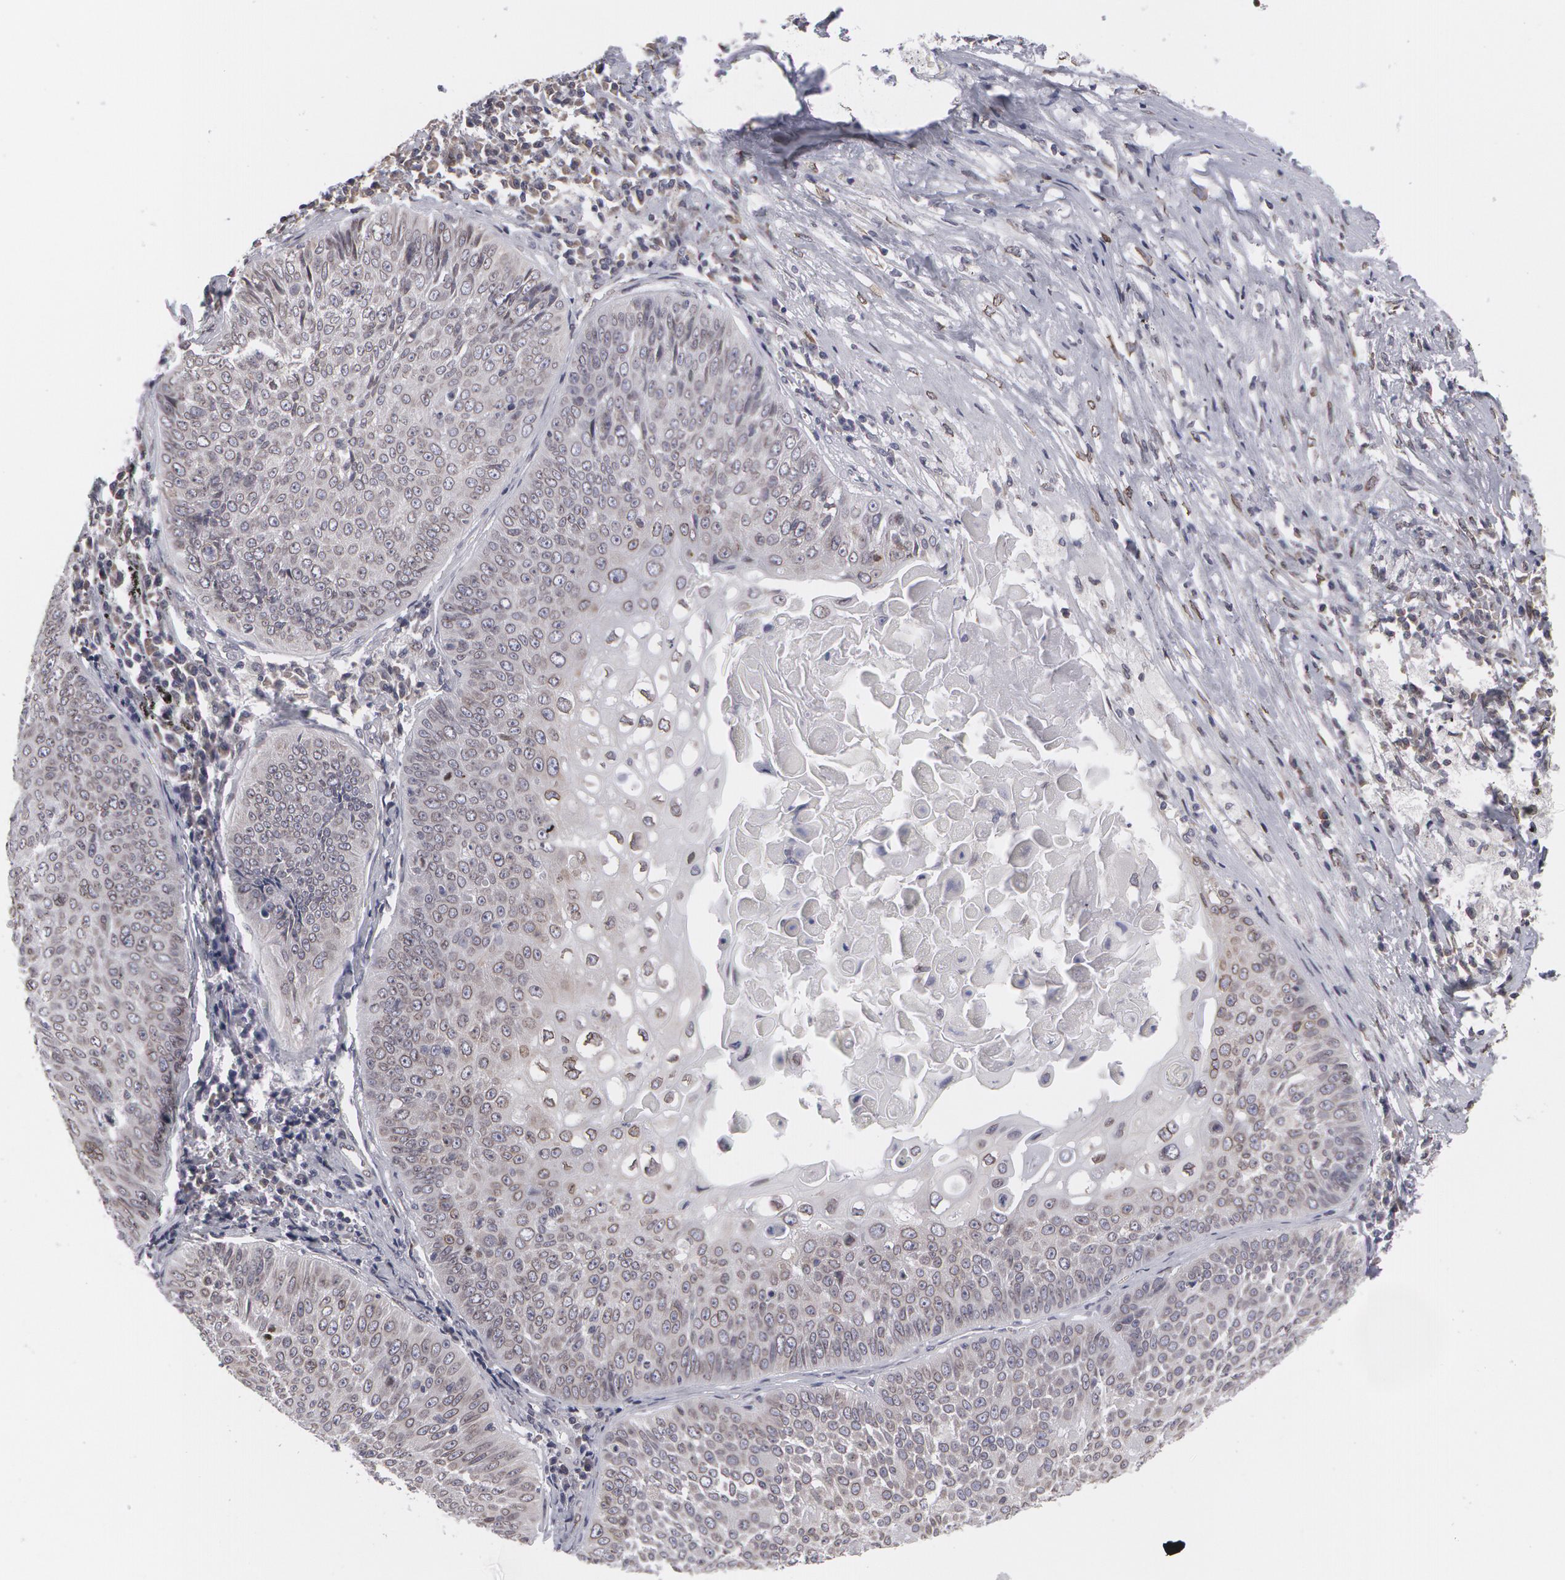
{"staining": {"intensity": "weak", "quantity": ">75%", "location": "cytoplasmic/membranous"}, "tissue": "lung cancer", "cell_type": "Tumor cells", "image_type": "cancer", "snomed": [{"axis": "morphology", "description": "Adenocarcinoma, NOS"}, {"axis": "topography", "description": "Lung"}], "caption": "Lung cancer (adenocarcinoma) was stained to show a protein in brown. There is low levels of weak cytoplasmic/membranous positivity in approximately >75% of tumor cells.", "gene": "EMD", "patient": {"sex": "male", "age": 60}}